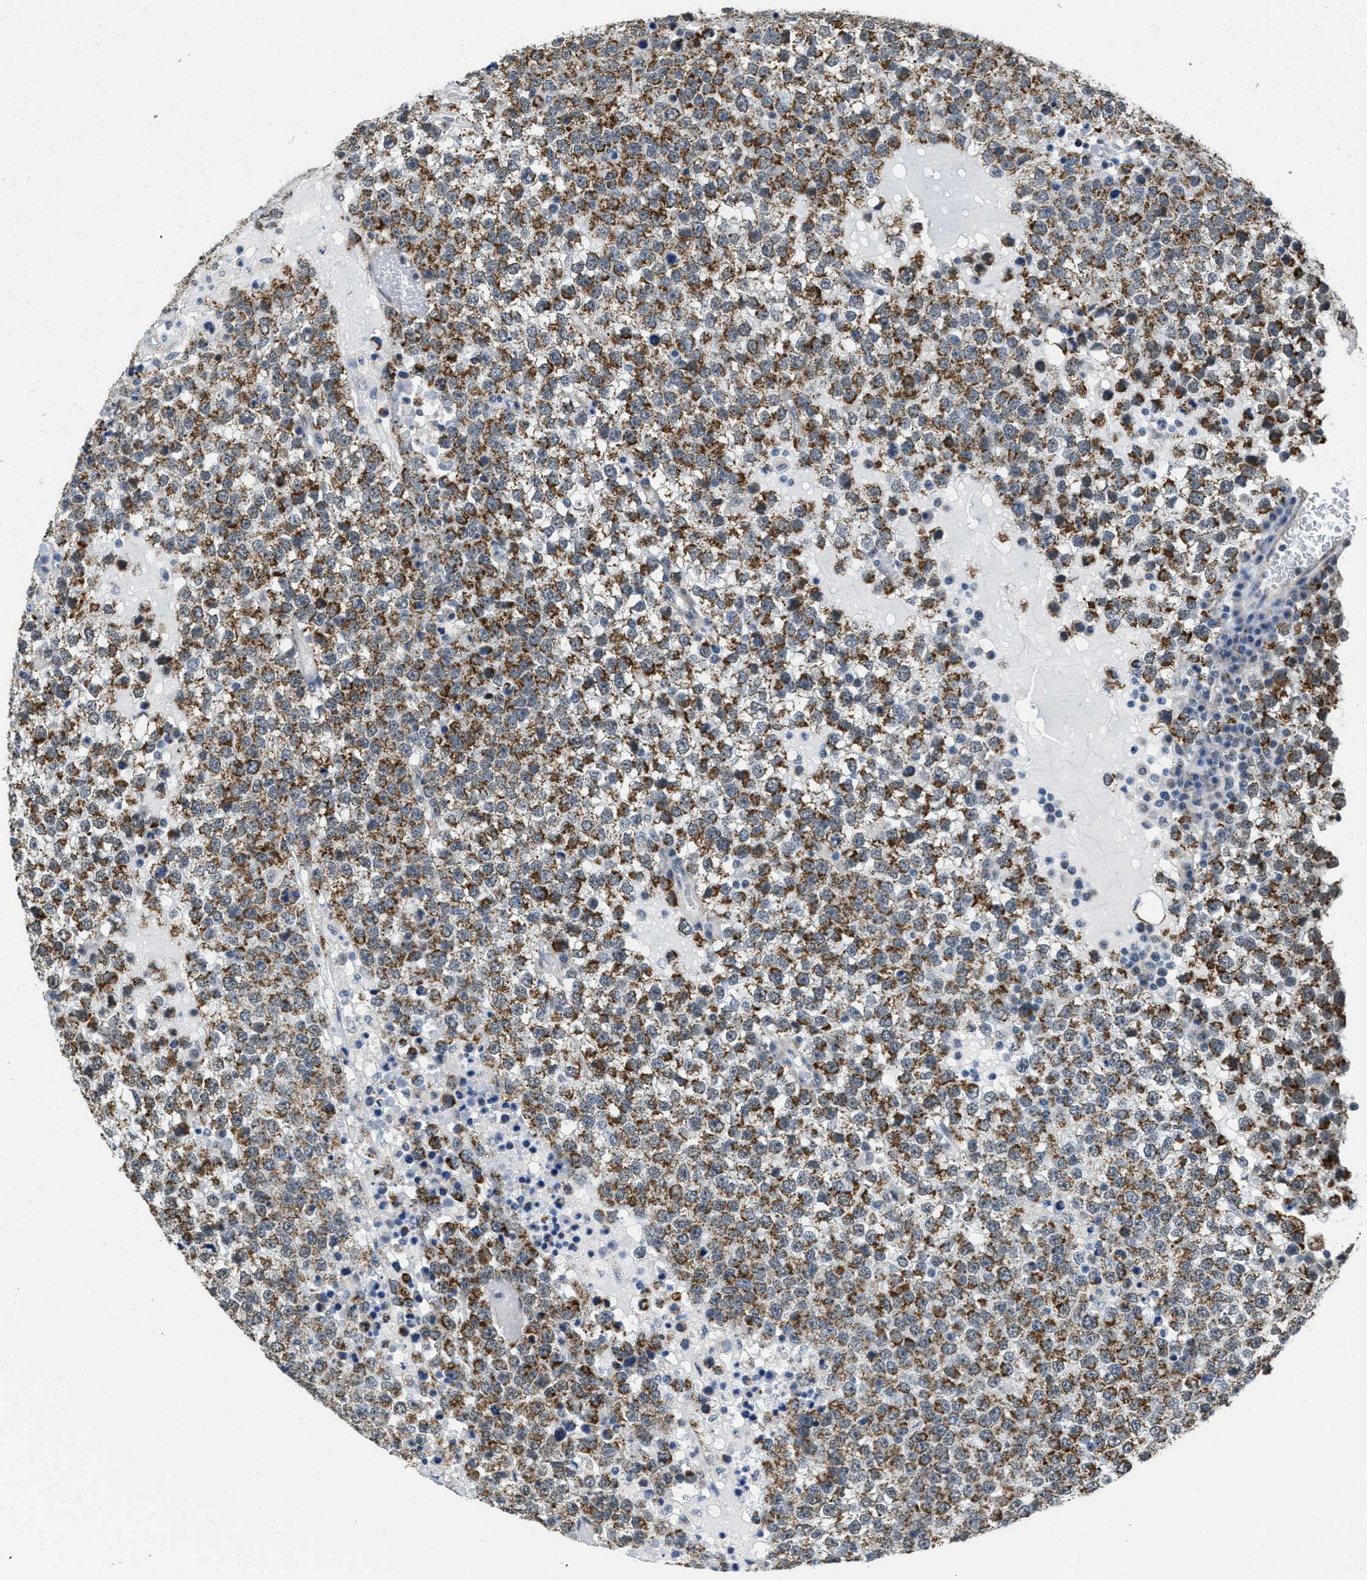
{"staining": {"intensity": "strong", "quantity": ">75%", "location": "cytoplasmic/membranous"}, "tissue": "testis cancer", "cell_type": "Tumor cells", "image_type": "cancer", "snomed": [{"axis": "morphology", "description": "Seminoma, NOS"}, {"axis": "topography", "description": "Testis"}], "caption": "Human testis cancer (seminoma) stained with a brown dye shows strong cytoplasmic/membranous positive expression in about >75% of tumor cells.", "gene": "TOMM70", "patient": {"sex": "male", "age": 65}}